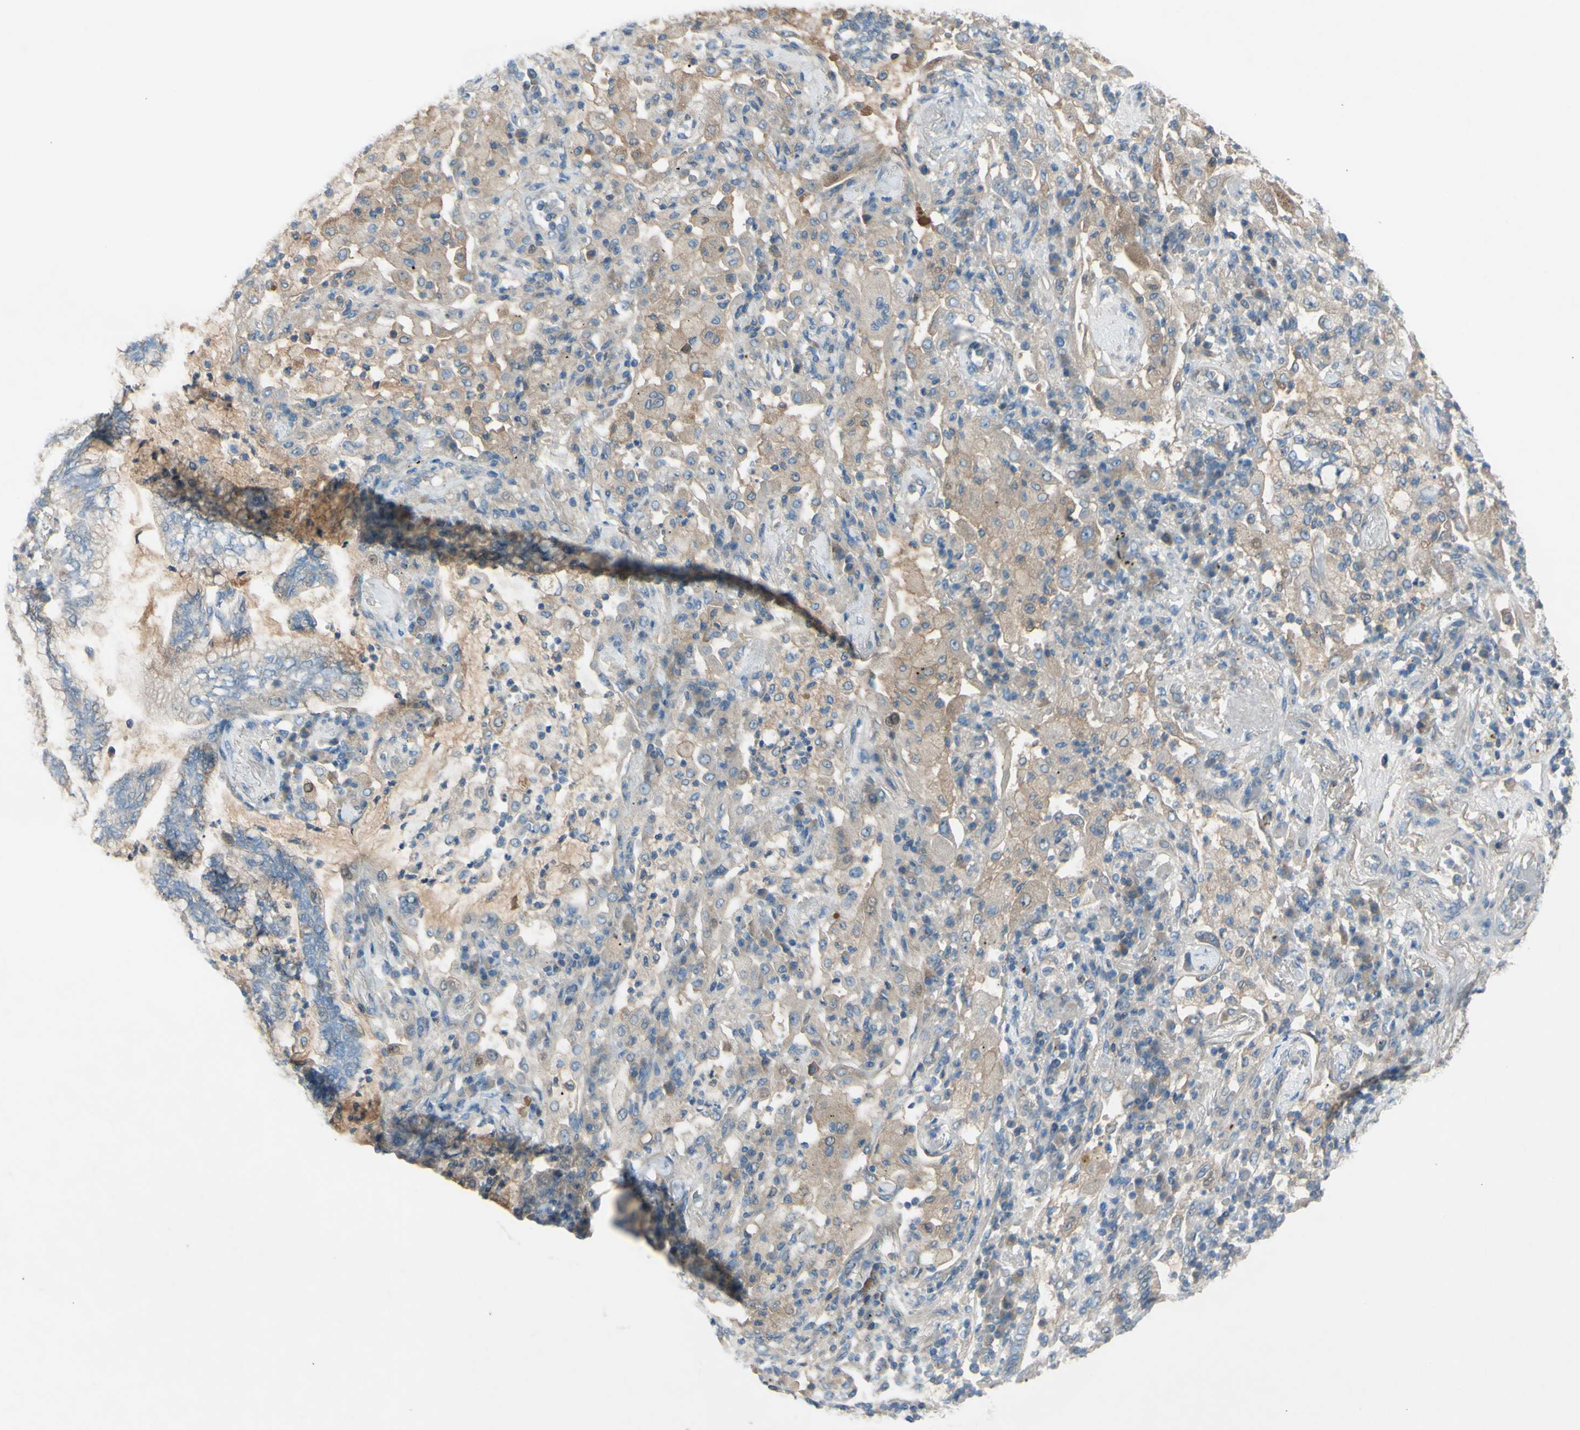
{"staining": {"intensity": "weak", "quantity": ">75%", "location": "cytoplasmic/membranous"}, "tissue": "lung cancer", "cell_type": "Tumor cells", "image_type": "cancer", "snomed": [{"axis": "morphology", "description": "Normal tissue, NOS"}, {"axis": "morphology", "description": "Adenocarcinoma, NOS"}, {"axis": "topography", "description": "Bronchus"}, {"axis": "topography", "description": "Lung"}], "caption": "Immunohistochemical staining of lung cancer (adenocarcinoma) displays low levels of weak cytoplasmic/membranous protein positivity in approximately >75% of tumor cells.", "gene": "ATRN", "patient": {"sex": "female", "age": 70}}